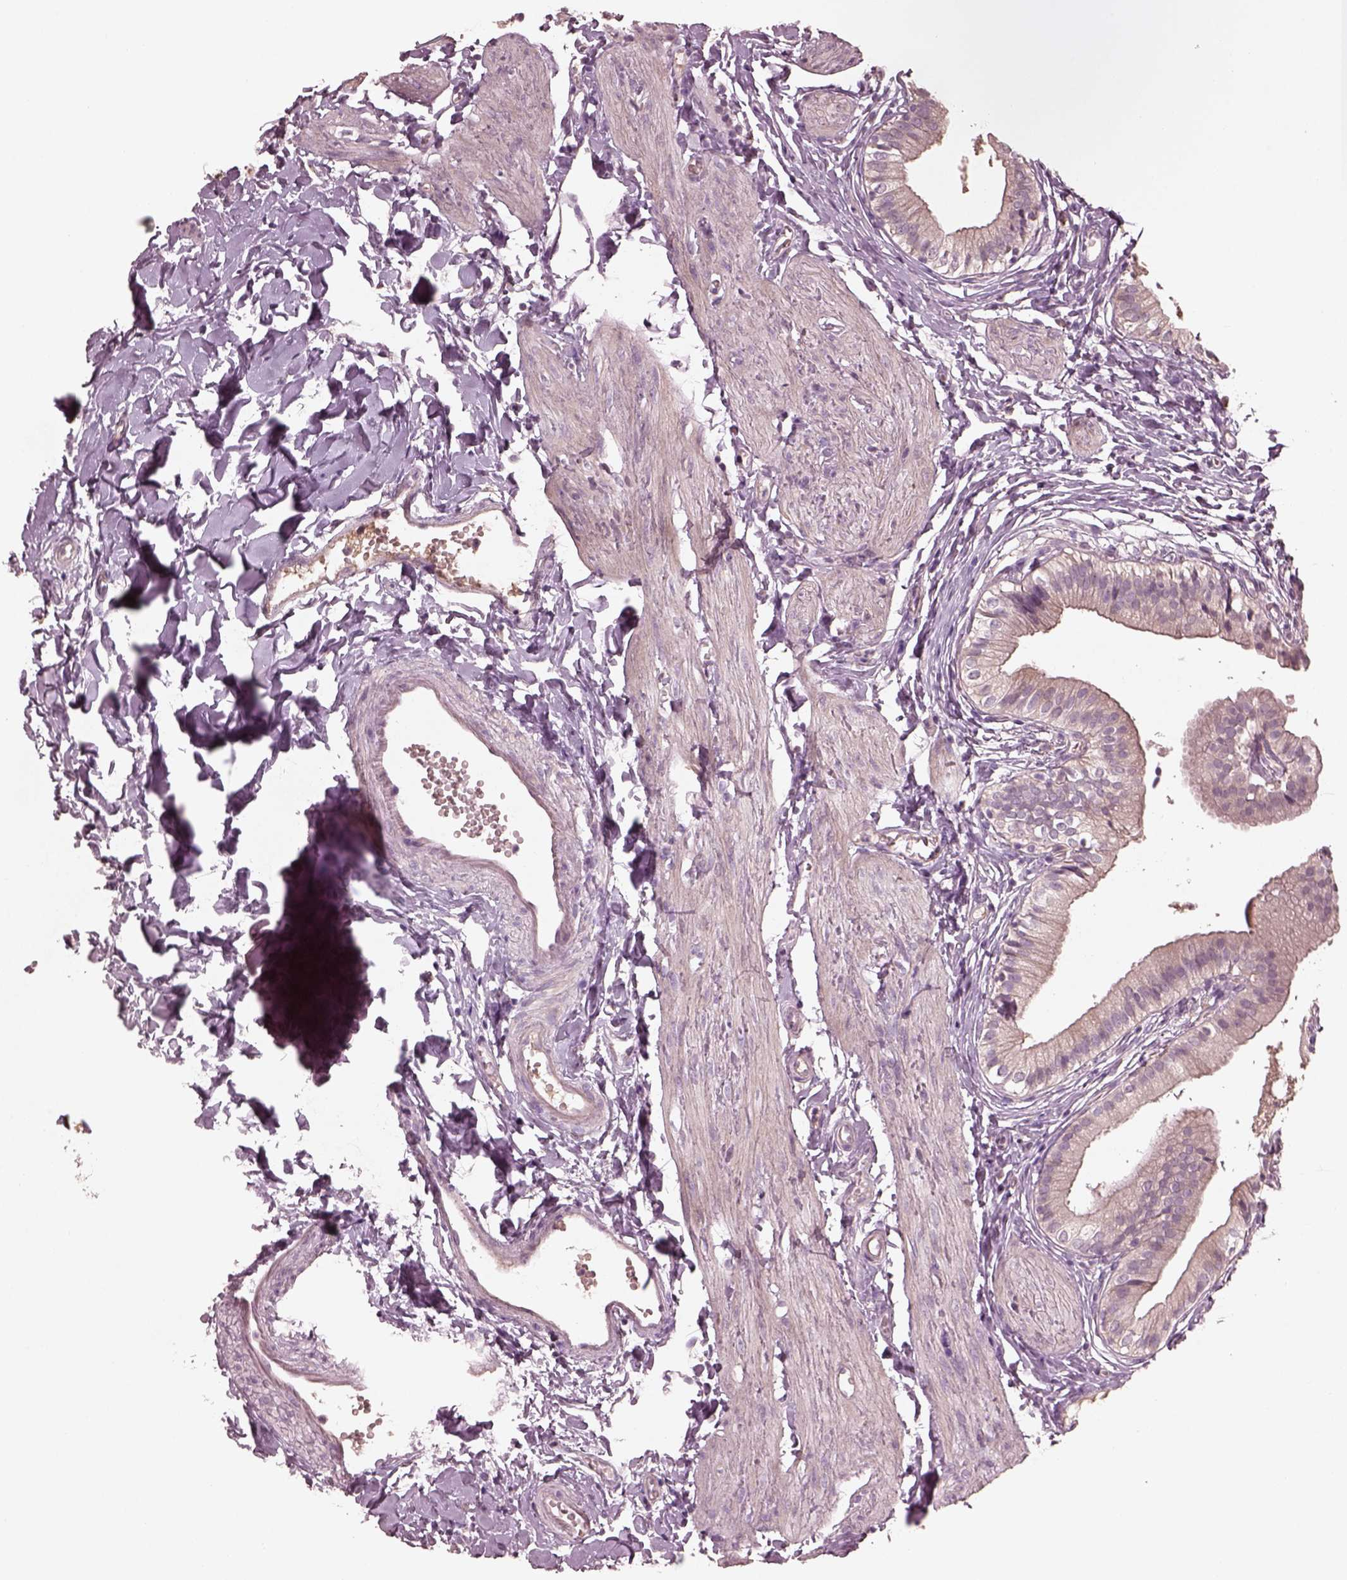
{"staining": {"intensity": "negative", "quantity": "none", "location": "none"}, "tissue": "gallbladder", "cell_type": "Glandular cells", "image_type": "normal", "snomed": [{"axis": "morphology", "description": "Normal tissue, NOS"}, {"axis": "topography", "description": "Gallbladder"}], "caption": "The histopathology image demonstrates no staining of glandular cells in benign gallbladder.", "gene": "VWA5B1", "patient": {"sex": "female", "age": 47}}